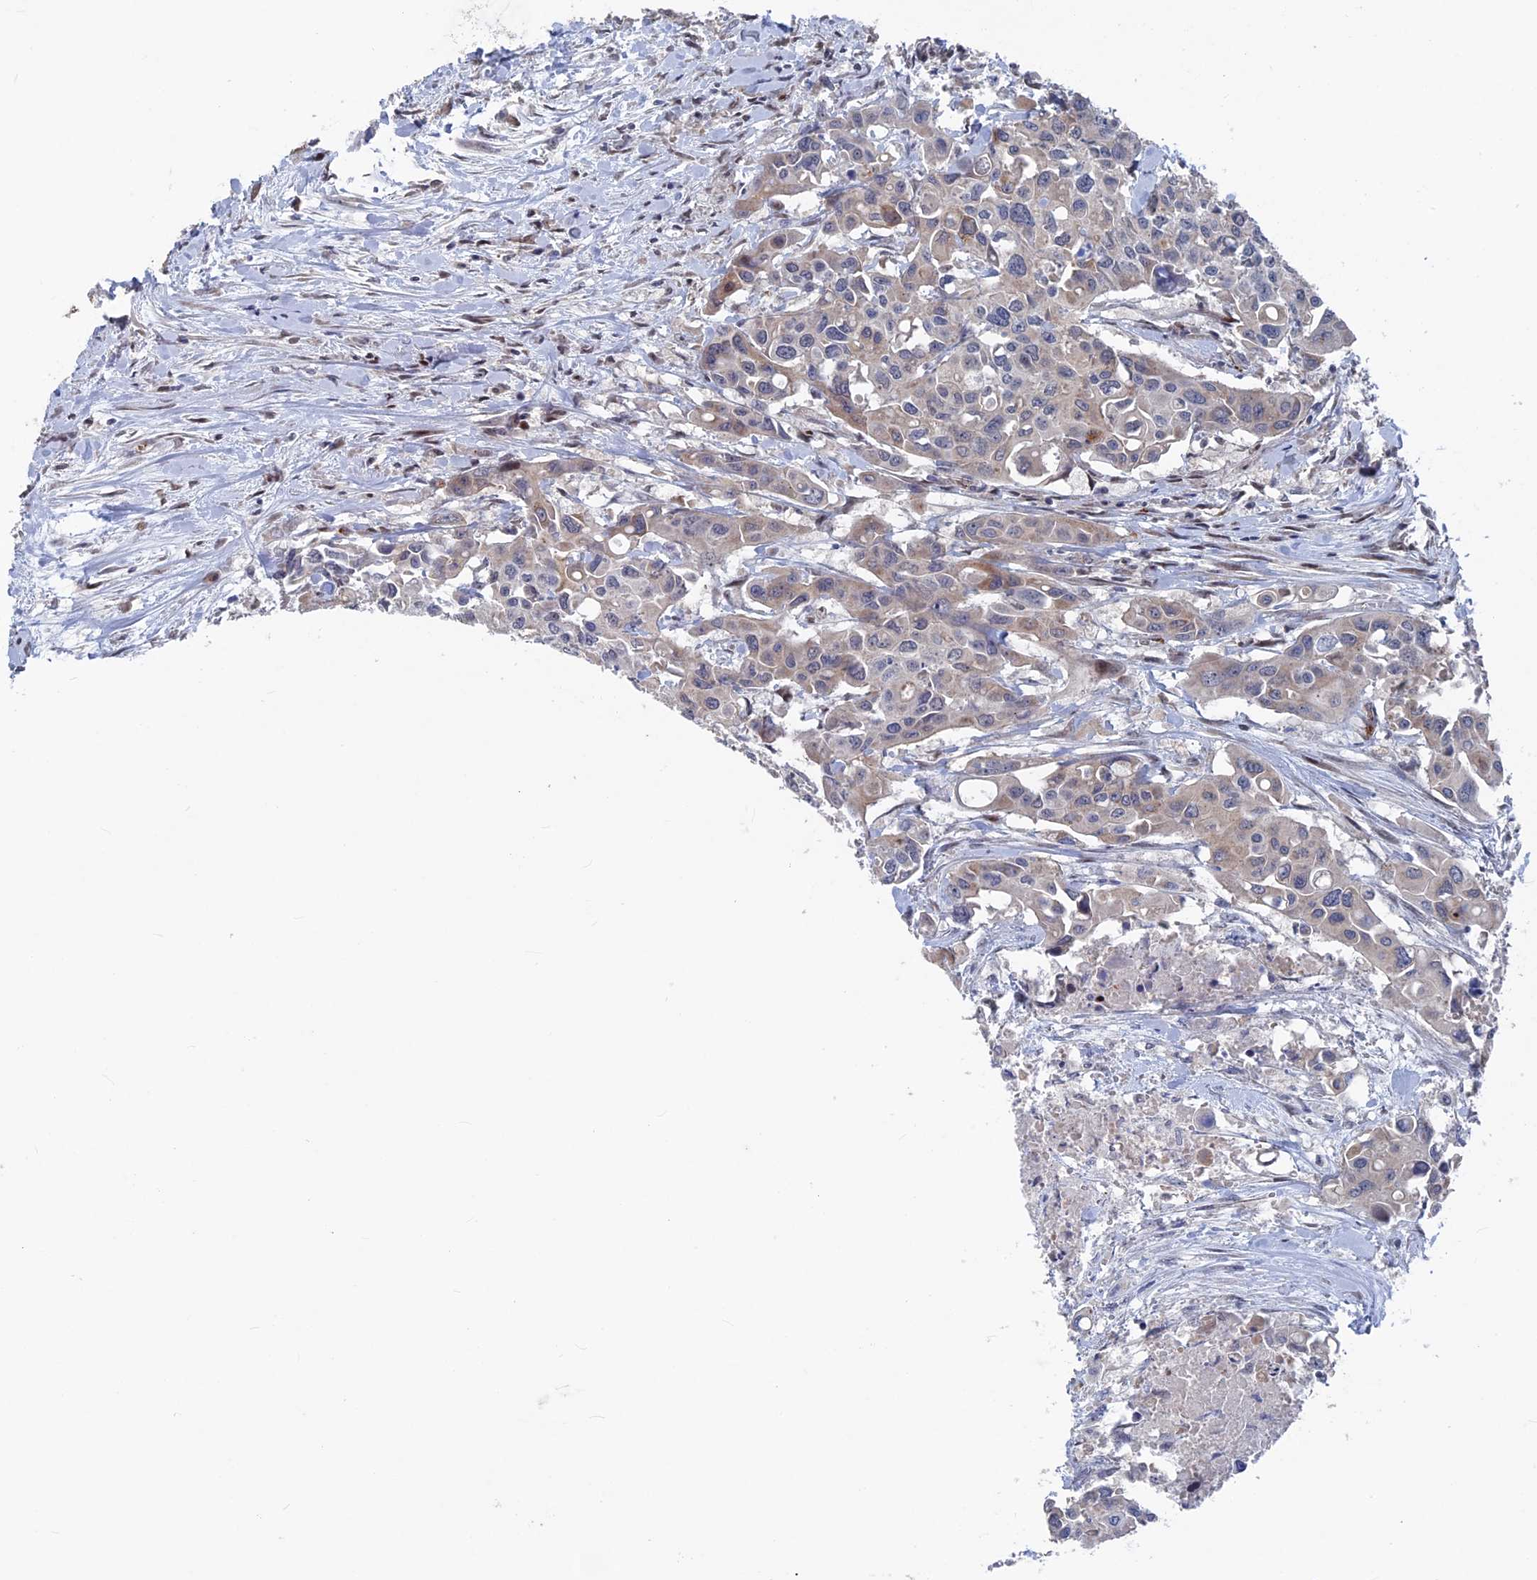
{"staining": {"intensity": "weak", "quantity": "<25%", "location": "cytoplasmic/membranous"}, "tissue": "colorectal cancer", "cell_type": "Tumor cells", "image_type": "cancer", "snomed": [{"axis": "morphology", "description": "Adenocarcinoma, NOS"}, {"axis": "topography", "description": "Colon"}], "caption": "Immunohistochemical staining of adenocarcinoma (colorectal) exhibits no significant expression in tumor cells.", "gene": "SH3D21", "patient": {"sex": "male", "age": 77}}